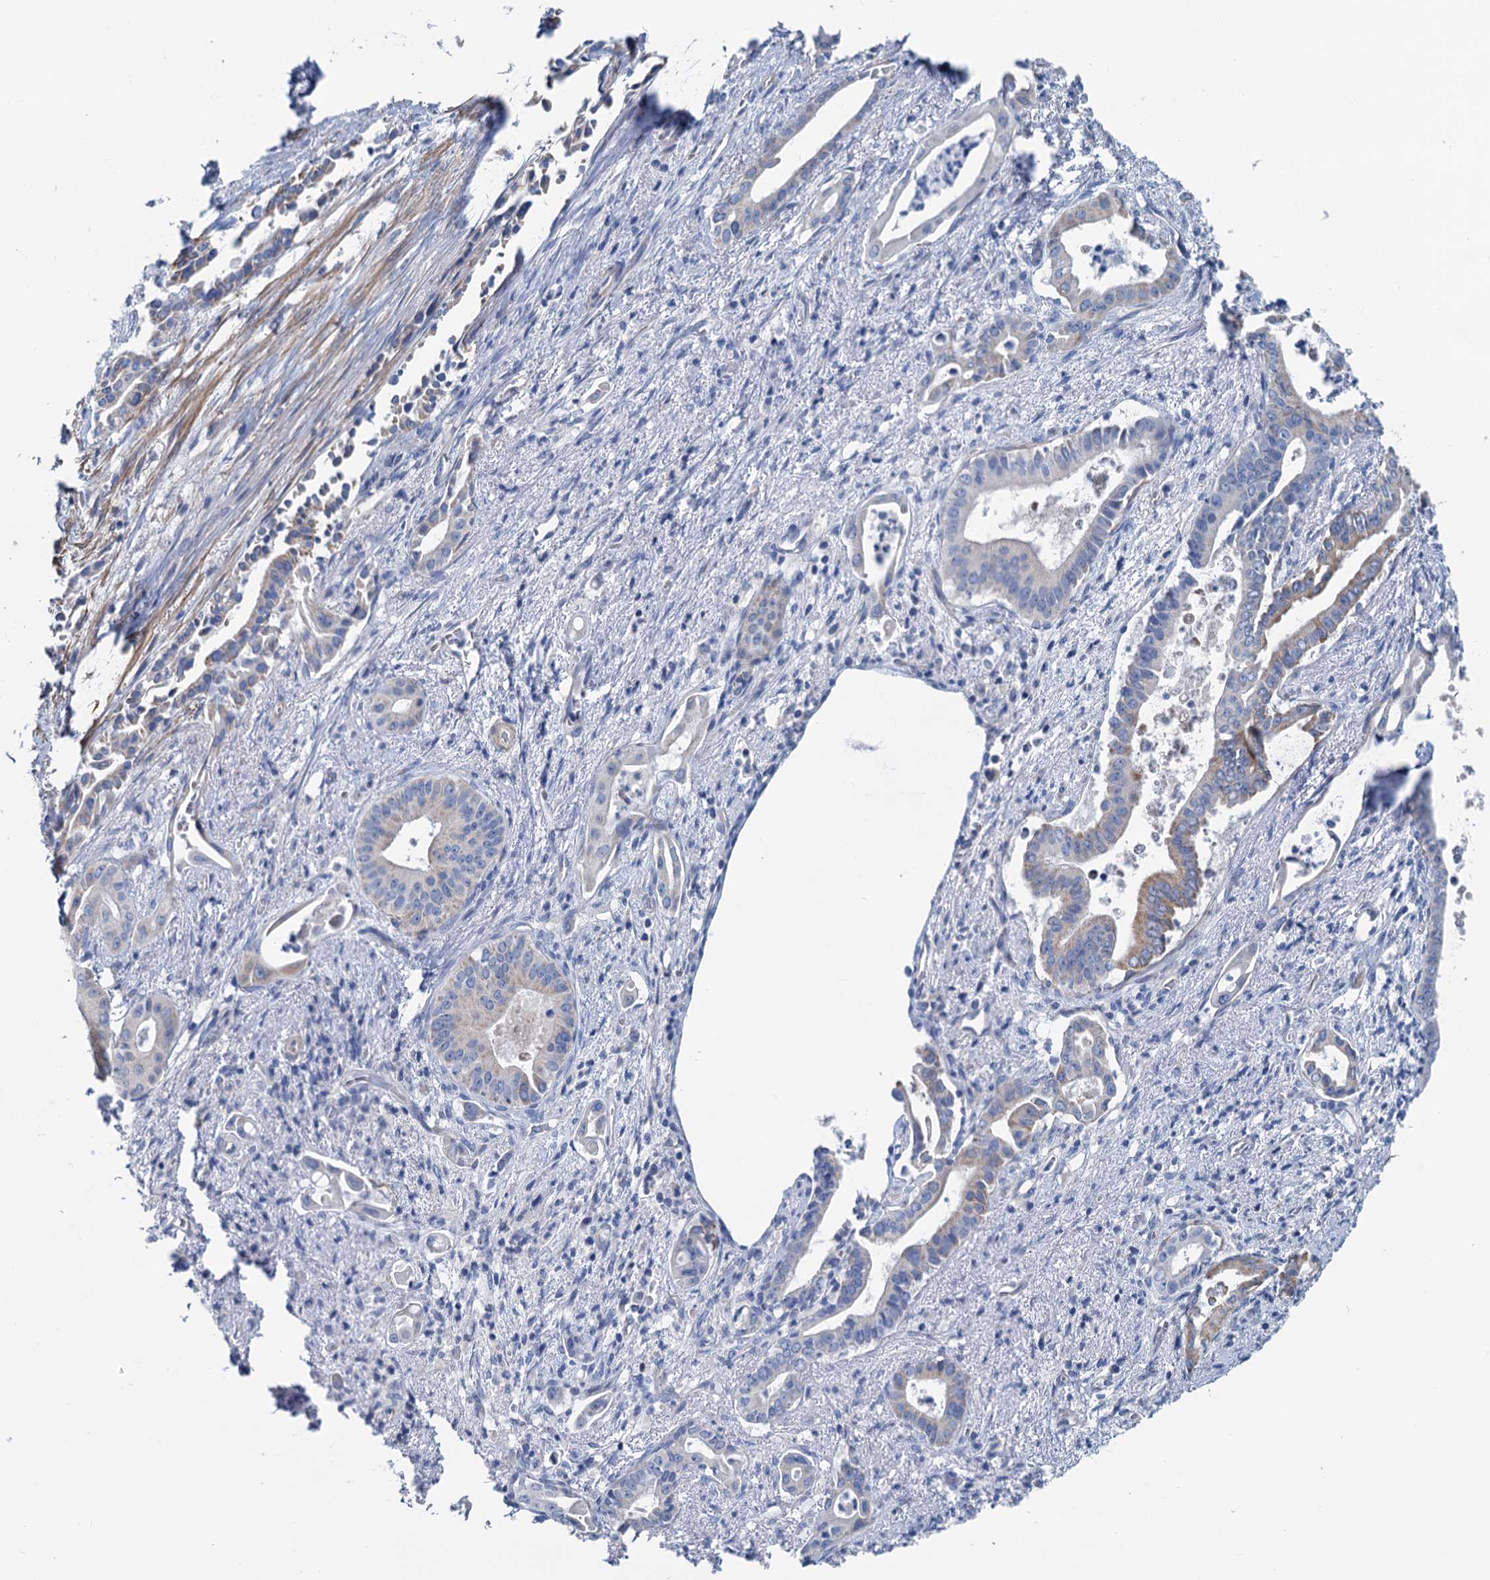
{"staining": {"intensity": "weak", "quantity": "25%-75%", "location": "cytoplasmic/membranous"}, "tissue": "pancreatic cancer", "cell_type": "Tumor cells", "image_type": "cancer", "snomed": [{"axis": "morphology", "description": "Adenocarcinoma, NOS"}, {"axis": "topography", "description": "Pancreas"}], "caption": "Weak cytoplasmic/membranous positivity for a protein is seen in approximately 25%-75% of tumor cells of pancreatic adenocarcinoma using IHC.", "gene": "SLC1A3", "patient": {"sex": "female", "age": 77}}